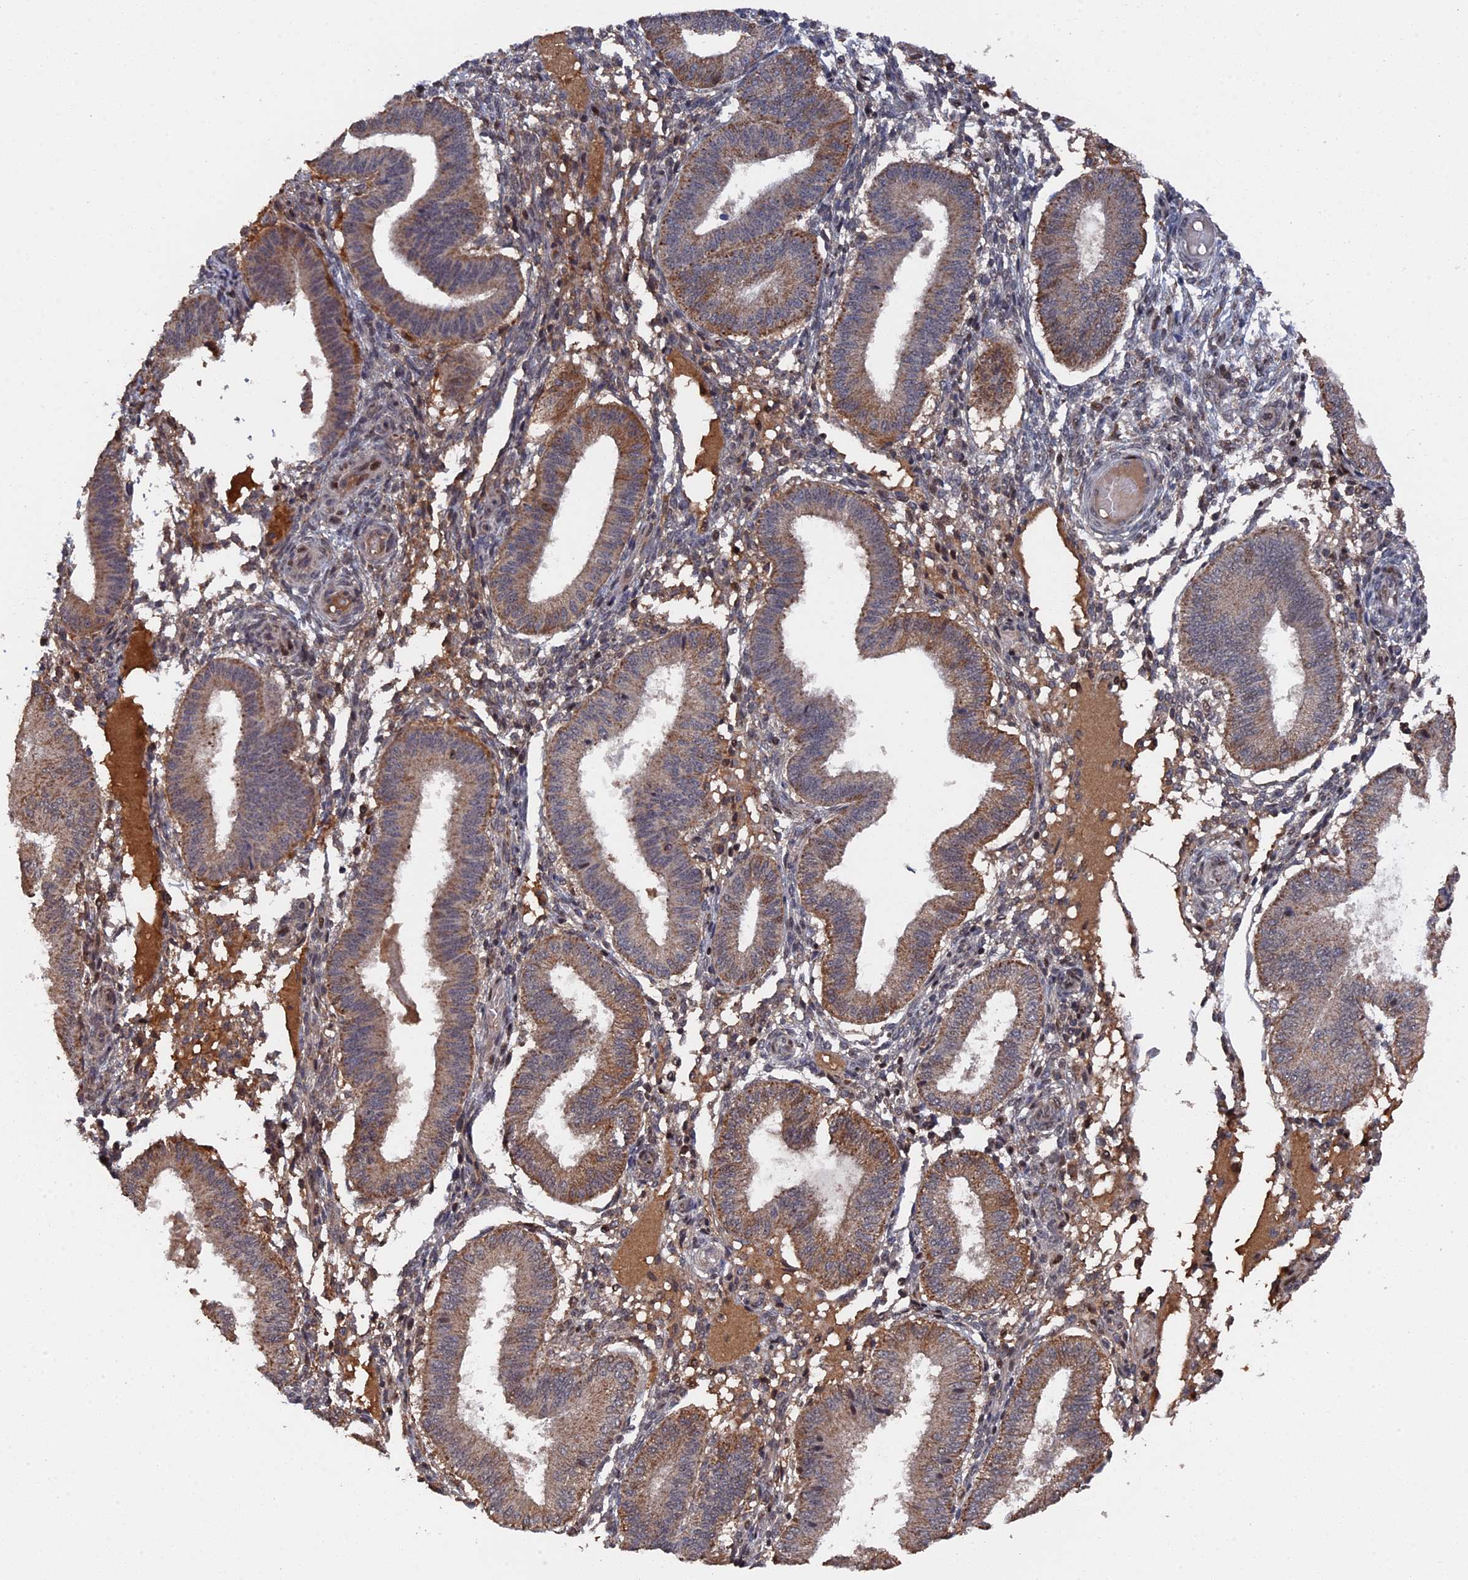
{"staining": {"intensity": "moderate", "quantity": "<25%", "location": "nuclear"}, "tissue": "endometrium", "cell_type": "Cells in endometrial stroma", "image_type": "normal", "snomed": [{"axis": "morphology", "description": "Normal tissue, NOS"}, {"axis": "topography", "description": "Endometrium"}], "caption": "The immunohistochemical stain highlights moderate nuclear staining in cells in endometrial stroma of unremarkable endometrium.", "gene": "CEACAM21", "patient": {"sex": "female", "age": 39}}